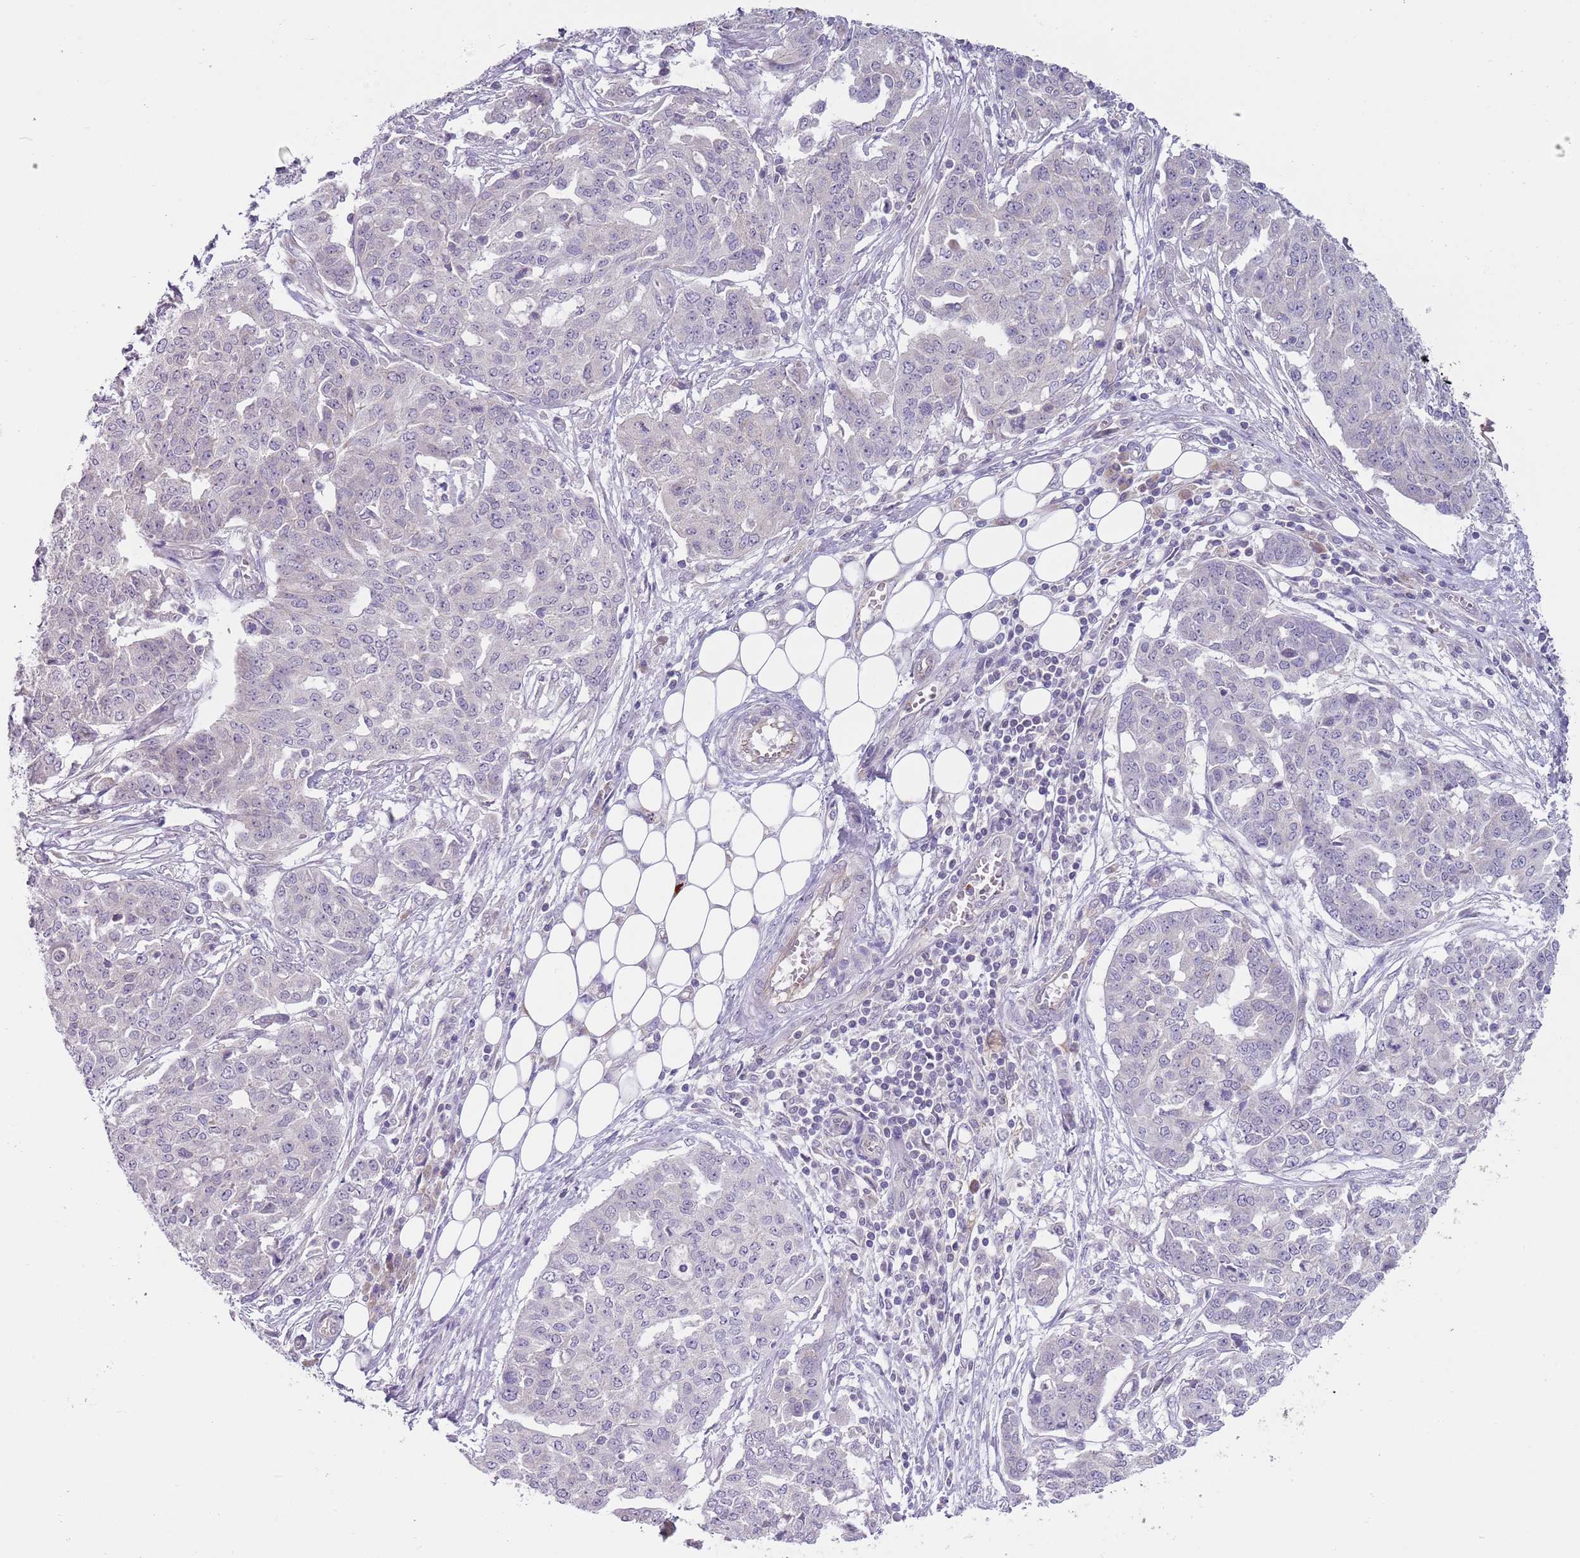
{"staining": {"intensity": "negative", "quantity": "none", "location": "none"}, "tissue": "ovarian cancer", "cell_type": "Tumor cells", "image_type": "cancer", "snomed": [{"axis": "morphology", "description": "Cystadenocarcinoma, serous, NOS"}, {"axis": "topography", "description": "Soft tissue"}, {"axis": "topography", "description": "Ovary"}], "caption": "Immunohistochemistry (IHC) photomicrograph of serous cystadenocarcinoma (ovarian) stained for a protein (brown), which reveals no expression in tumor cells.", "gene": "SKOR2", "patient": {"sex": "female", "age": 57}}